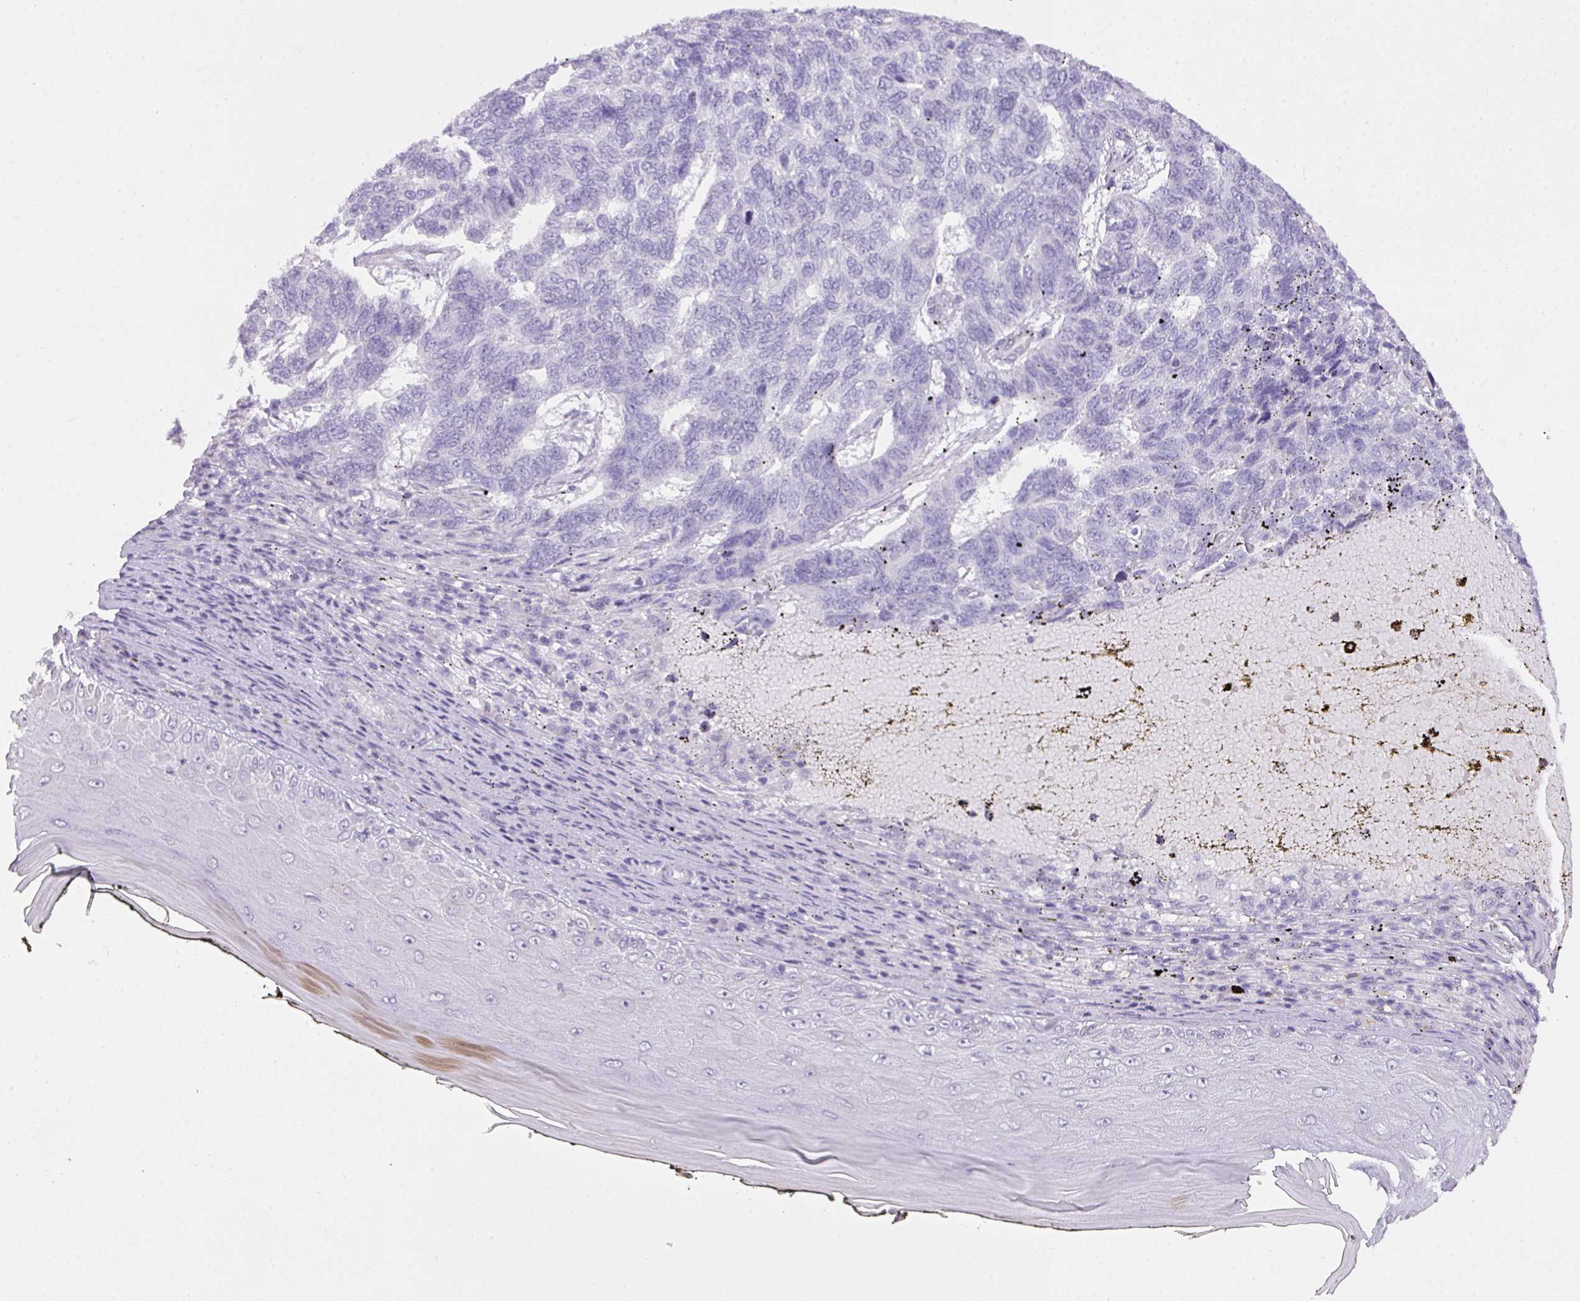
{"staining": {"intensity": "negative", "quantity": "none", "location": "none"}, "tissue": "skin cancer", "cell_type": "Tumor cells", "image_type": "cancer", "snomed": [{"axis": "morphology", "description": "Basal cell carcinoma"}, {"axis": "topography", "description": "Skin"}], "caption": "This is an IHC photomicrograph of human skin cancer (basal cell carcinoma). There is no positivity in tumor cells.", "gene": "ANKRD13B", "patient": {"sex": "female", "age": 65}}